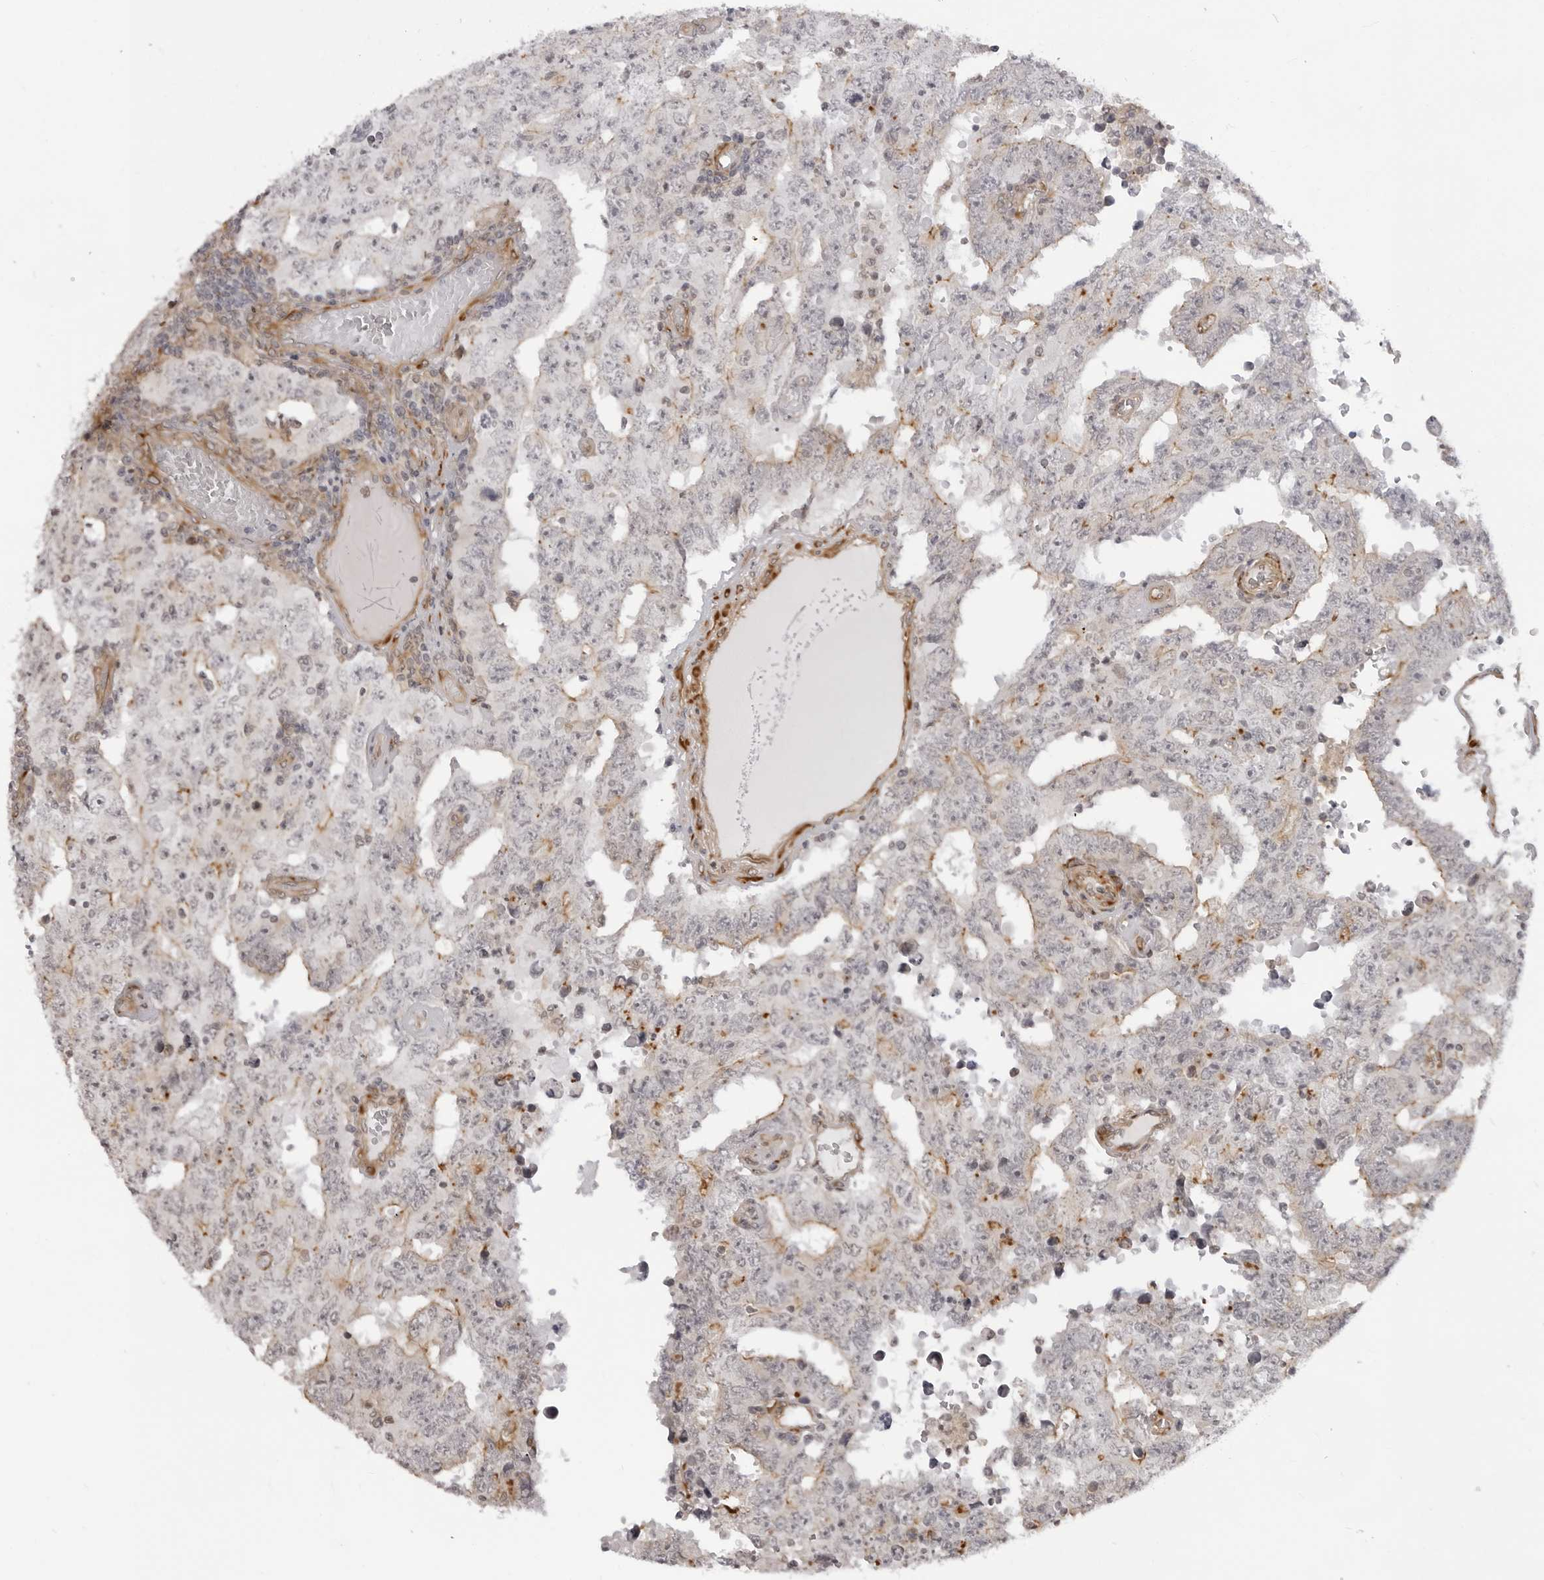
{"staining": {"intensity": "moderate", "quantity": "25%-75%", "location": "cytoplasmic/membranous"}, "tissue": "testis cancer", "cell_type": "Tumor cells", "image_type": "cancer", "snomed": [{"axis": "morphology", "description": "Carcinoma, Embryonal, NOS"}, {"axis": "topography", "description": "Testis"}], "caption": "Moderate cytoplasmic/membranous protein positivity is present in about 25%-75% of tumor cells in testis embryonal carcinoma. Ihc stains the protein in brown and the nuclei are stained blue.", "gene": "SRGAP2", "patient": {"sex": "male", "age": 26}}